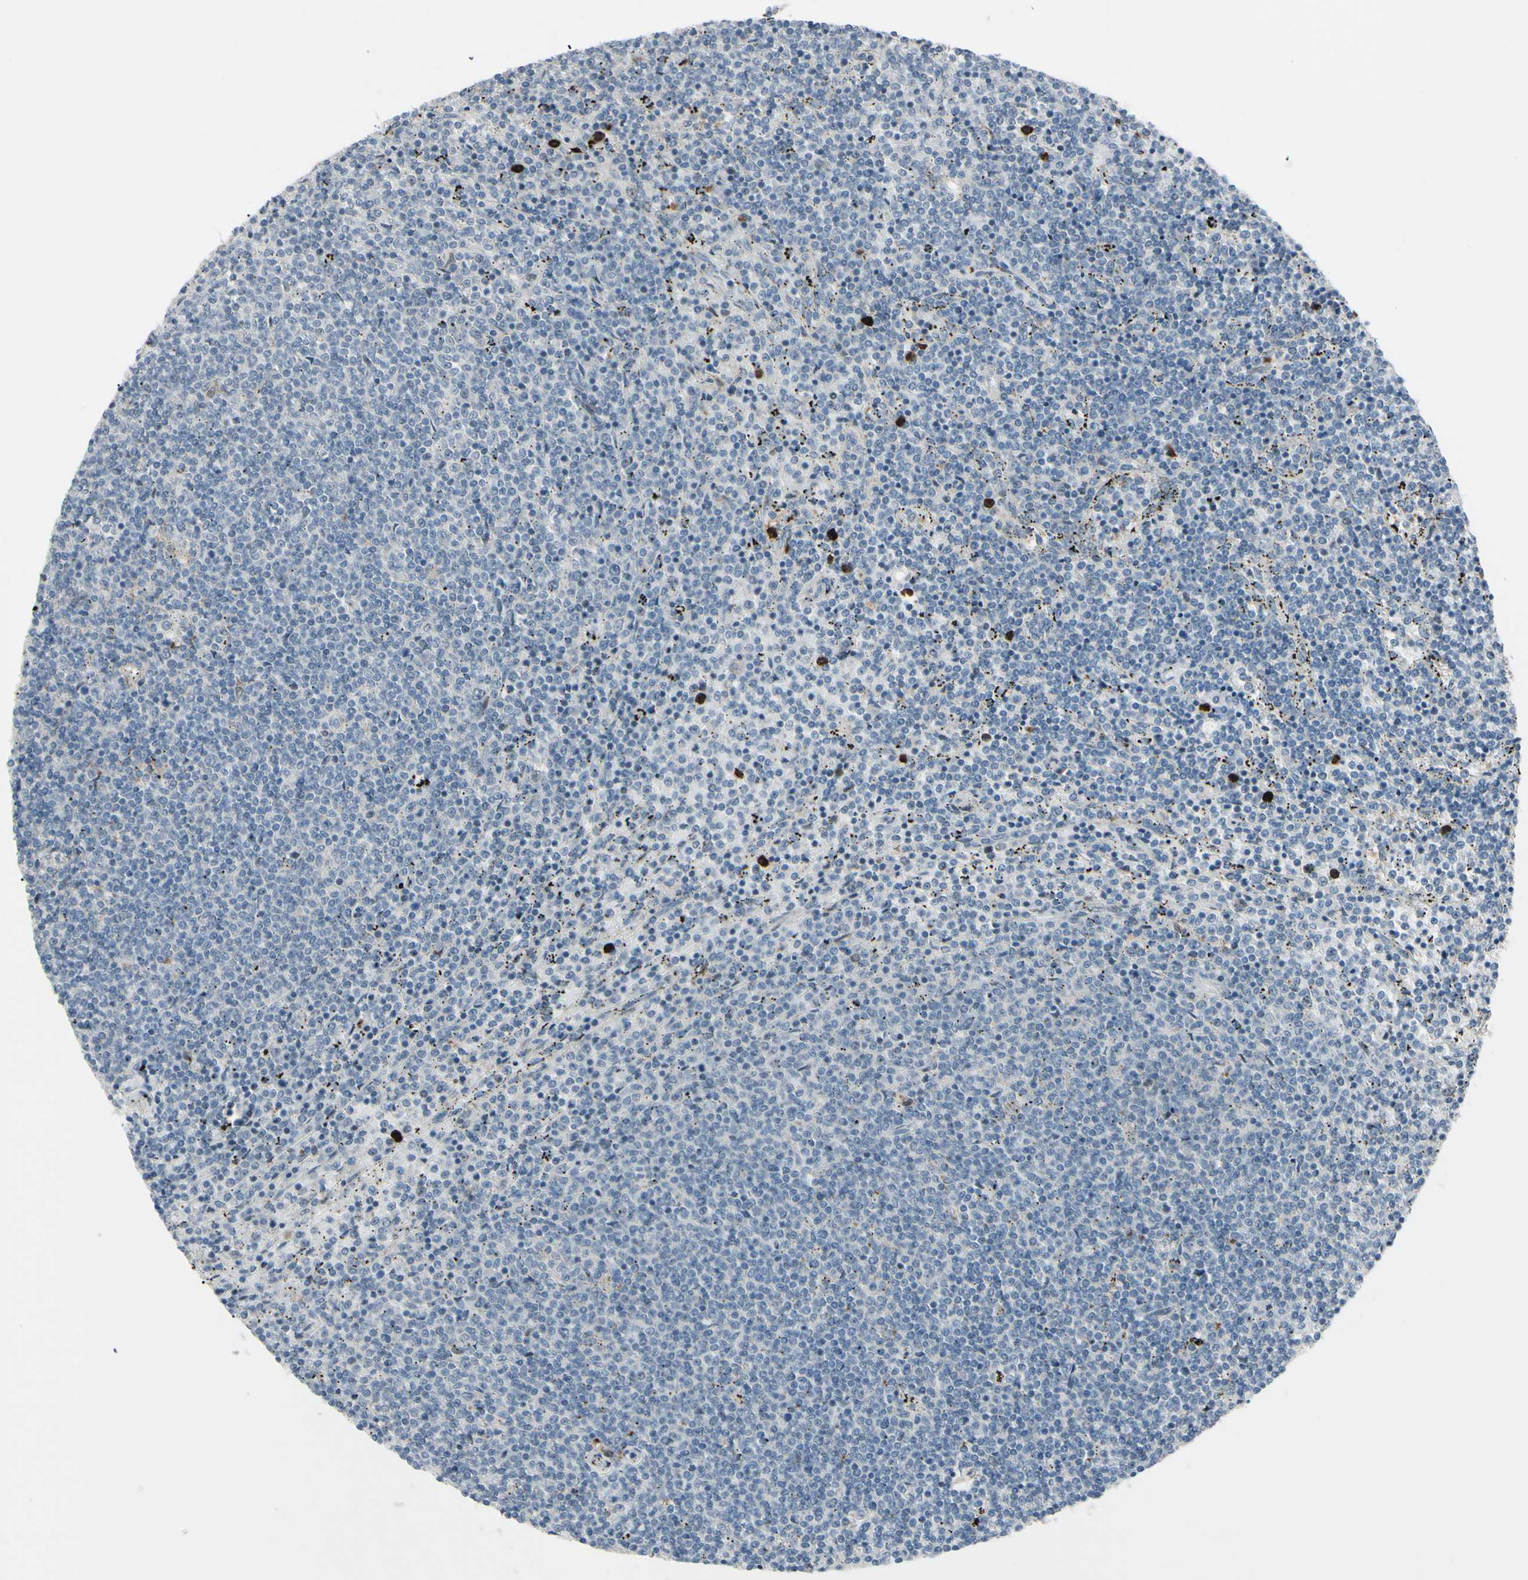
{"staining": {"intensity": "negative", "quantity": "none", "location": "none"}, "tissue": "lymphoma", "cell_type": "Tumor cells", "image_type": "cancer", "snomed": [{"axis": "morphology", "description": "Malignant lymphoma, non-Hodgkin's type, Low grade"}, {"axis": "topography", "description": "Spleen"}], "caption": "Immunohistochemistry (IHC) histopathology image of neoplastic tissue: low-grade malignant lymphoma, non-Hodgkin's type stained with DAB (3,3'-diaminobenzidine) displays no significant protein expression in tumor cells. (DAB (3,3'-diaminobenzidine) immunohistochemistry (IHC), high magnification).", "gene": "ETNK1", "patient": {"sex": "female", "age": 50}}